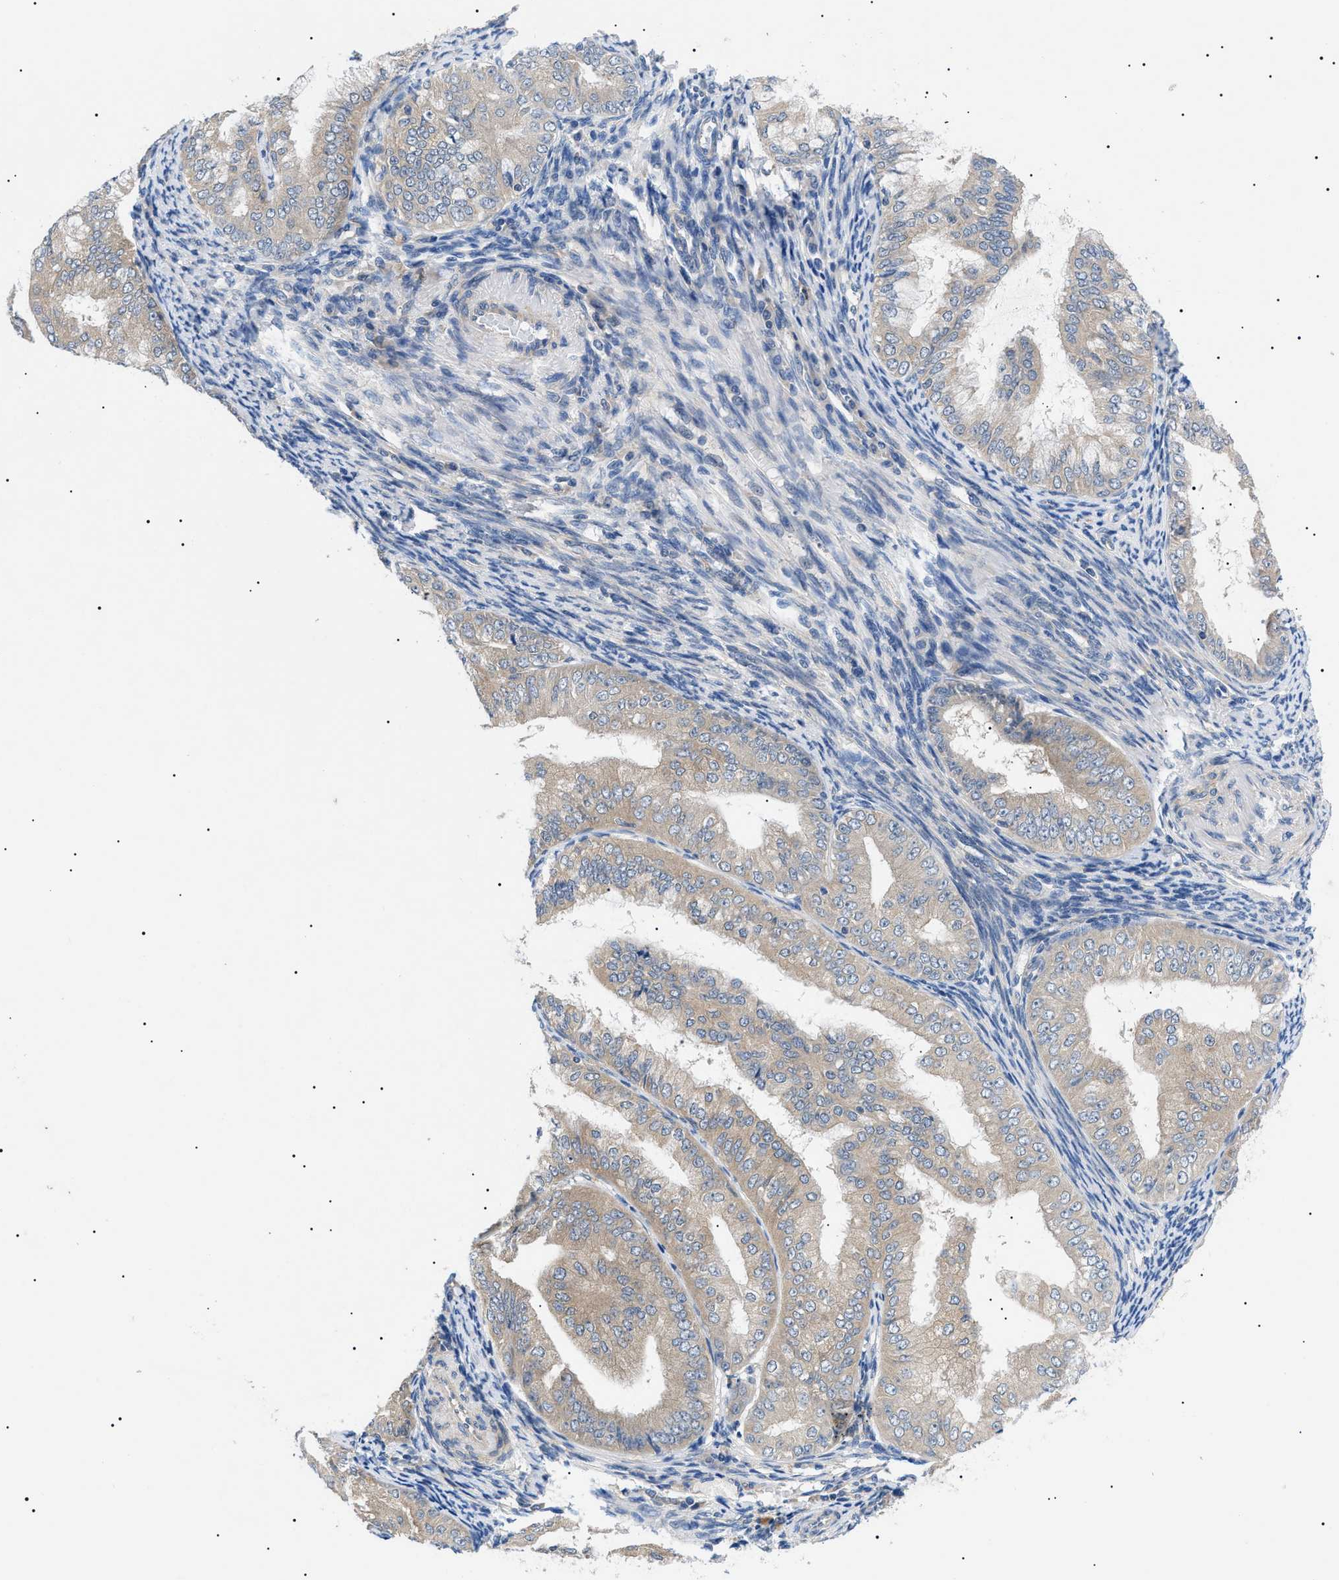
{"staining": {"intensity": "weak", "quantity": ">75%", "location": "cytoplasmic/membranous"}, "tissue": "endometrial cancer", "cell_type": "Tumor cells", "image_type": "cancer", "snomed": [{"axis": "morphology", "description": "Adenocarcinoma, NOS"}, {"axis": "topography", "description": "Endometrium"}], "caption": "A photomicrograph showing weak cytoplasmic/membranous expression in approximately >75% of tumor cells in endometrial adenocarcinoma, as visualized by brown immunohistochemical staining.", "gene": "RIPK1", "patient": {"sex": "female", "age": 63}}